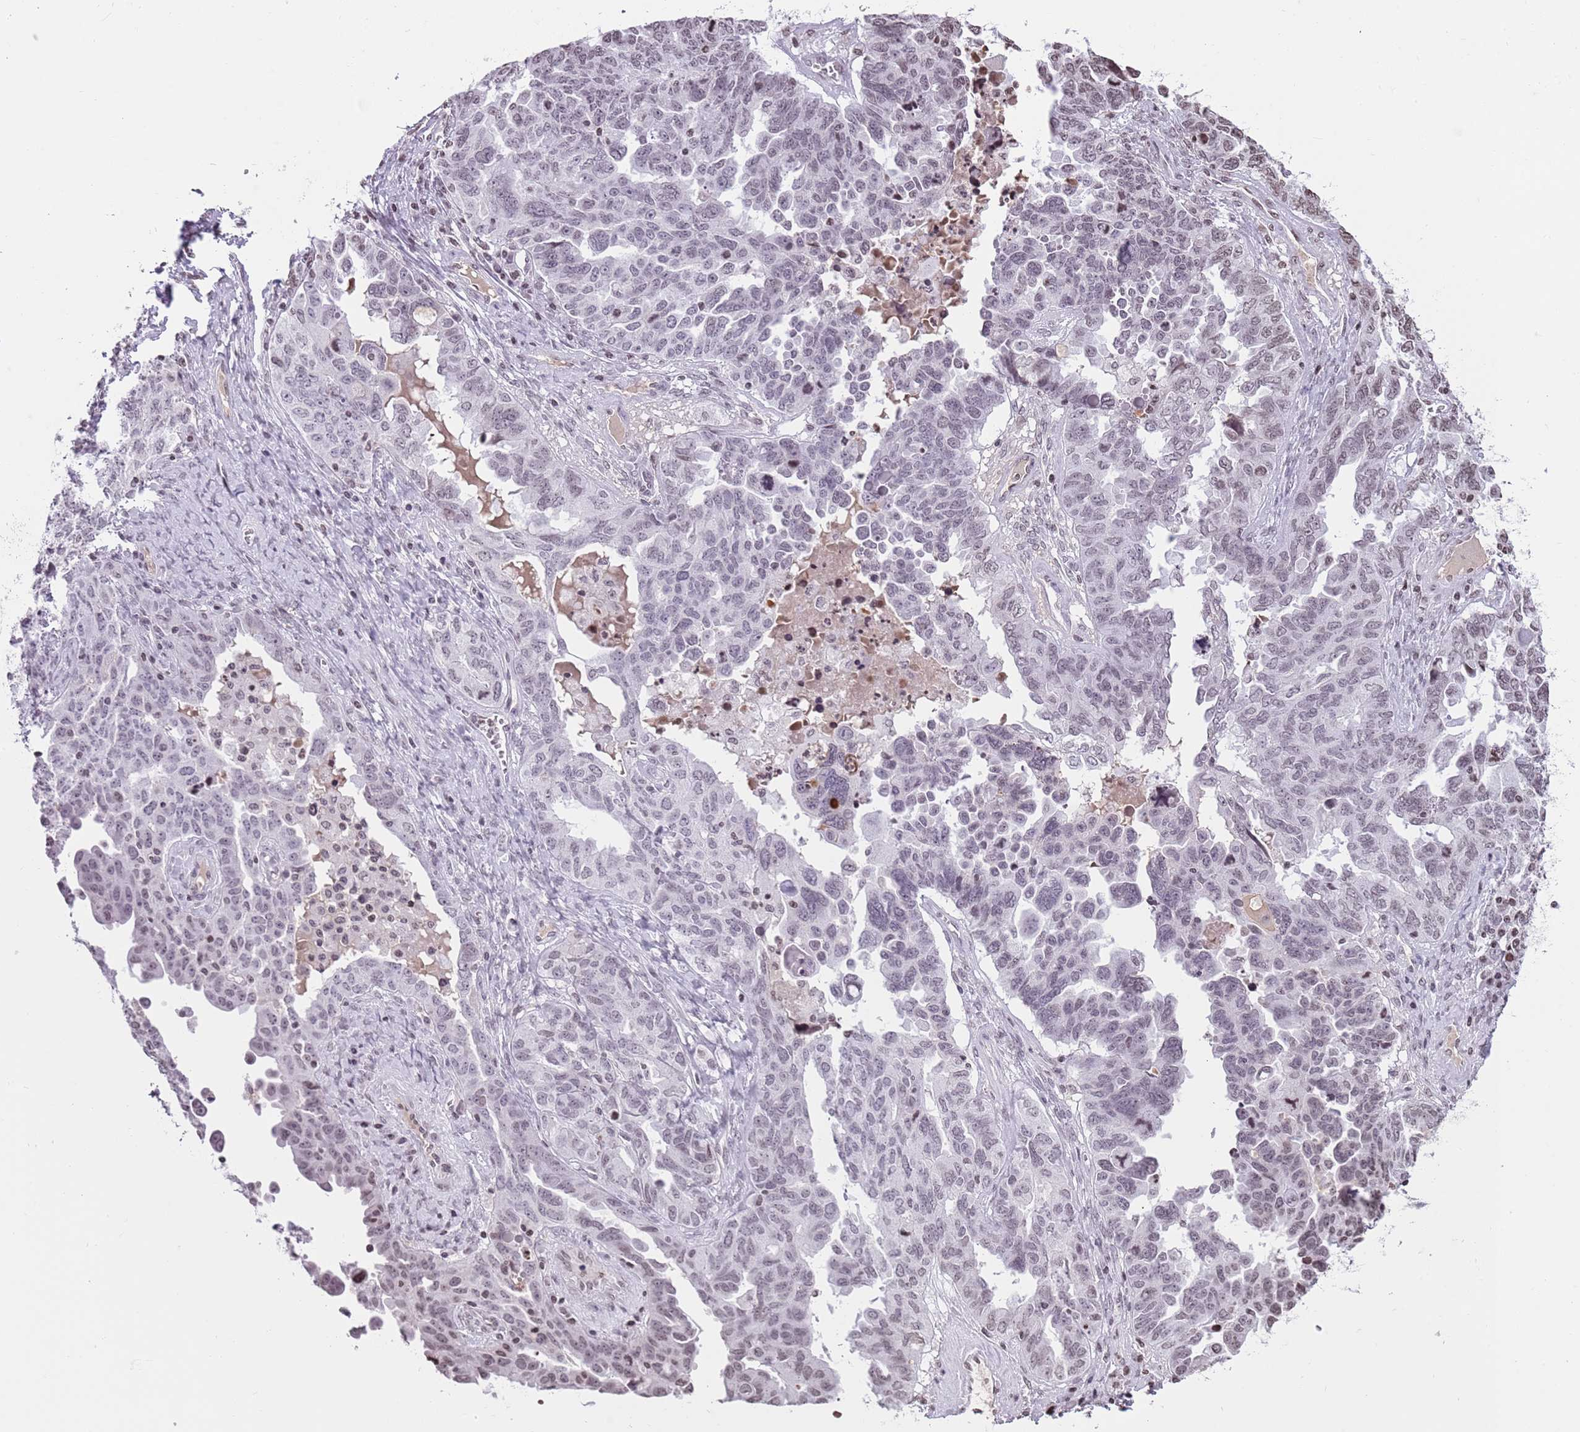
{"staining": {"intensity": "weak", "quantity": "25%-75%", "location": "nuclear"}, "tissue": "ovarian cancer", "cell_type": "Tumor cells", "image_type": "cancer", "snomed": [{"axis": "morphology", "description": "Carcinoma, endometroid"}, {"axis": "topography", "description": "Ovary"}], "caption": "Brown immunohistochemical staining in human endometroid carcinoma (ovarian) reveals weak nuclear staining in approximately 25%-75% of tumor cells. (IHC, brightfield microscopy, high magnification).", "gene": "KPNA3", "patient": {"sex": "female", "age": 62}}